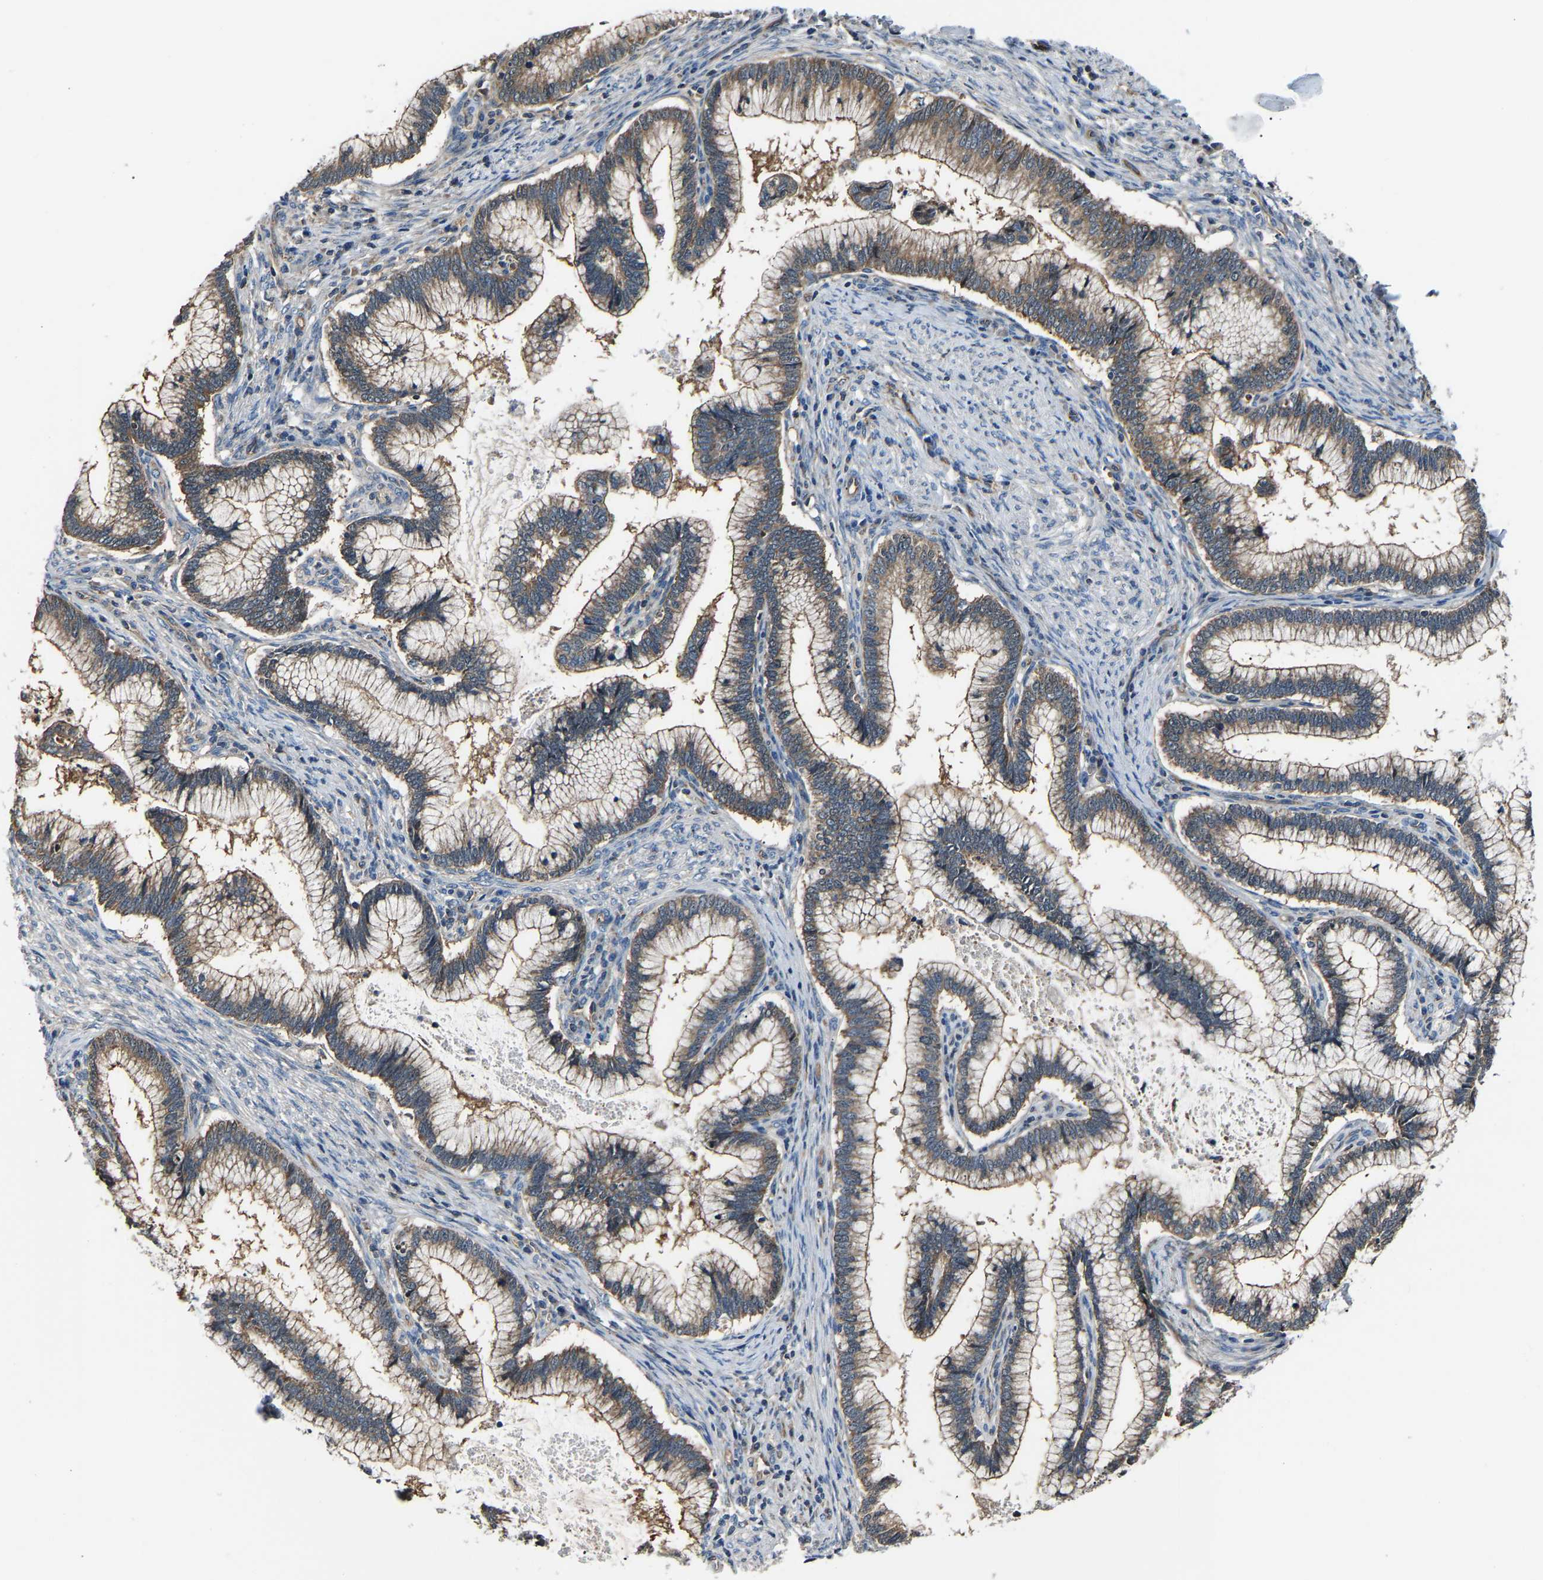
{"staining": {"intensity": "moderate", "quantity": ">75%", "location": "cytoplasmic/membranous"}, "tissue": "cervical cancer", "cell_type": "Tumor cells", "image_type": "cancer", "snomed": [{"axis": "morphology", "description": "Adenocarcinoma, NOS"}, {"axis": "topography", "description": "Cervix"}], "caption": "Immunohistochemical staining of human cervical cancer exhibits moderate cytoplasmic/membranous protein staining in approximately >75% of tumor cells. The staining is performed using DAB brown chromogen to label protein expression. The nuclei are counter-stained blue using hematoxylin.", "gene": "GGCT", "patient": {"sex": "female", "age": 36}}